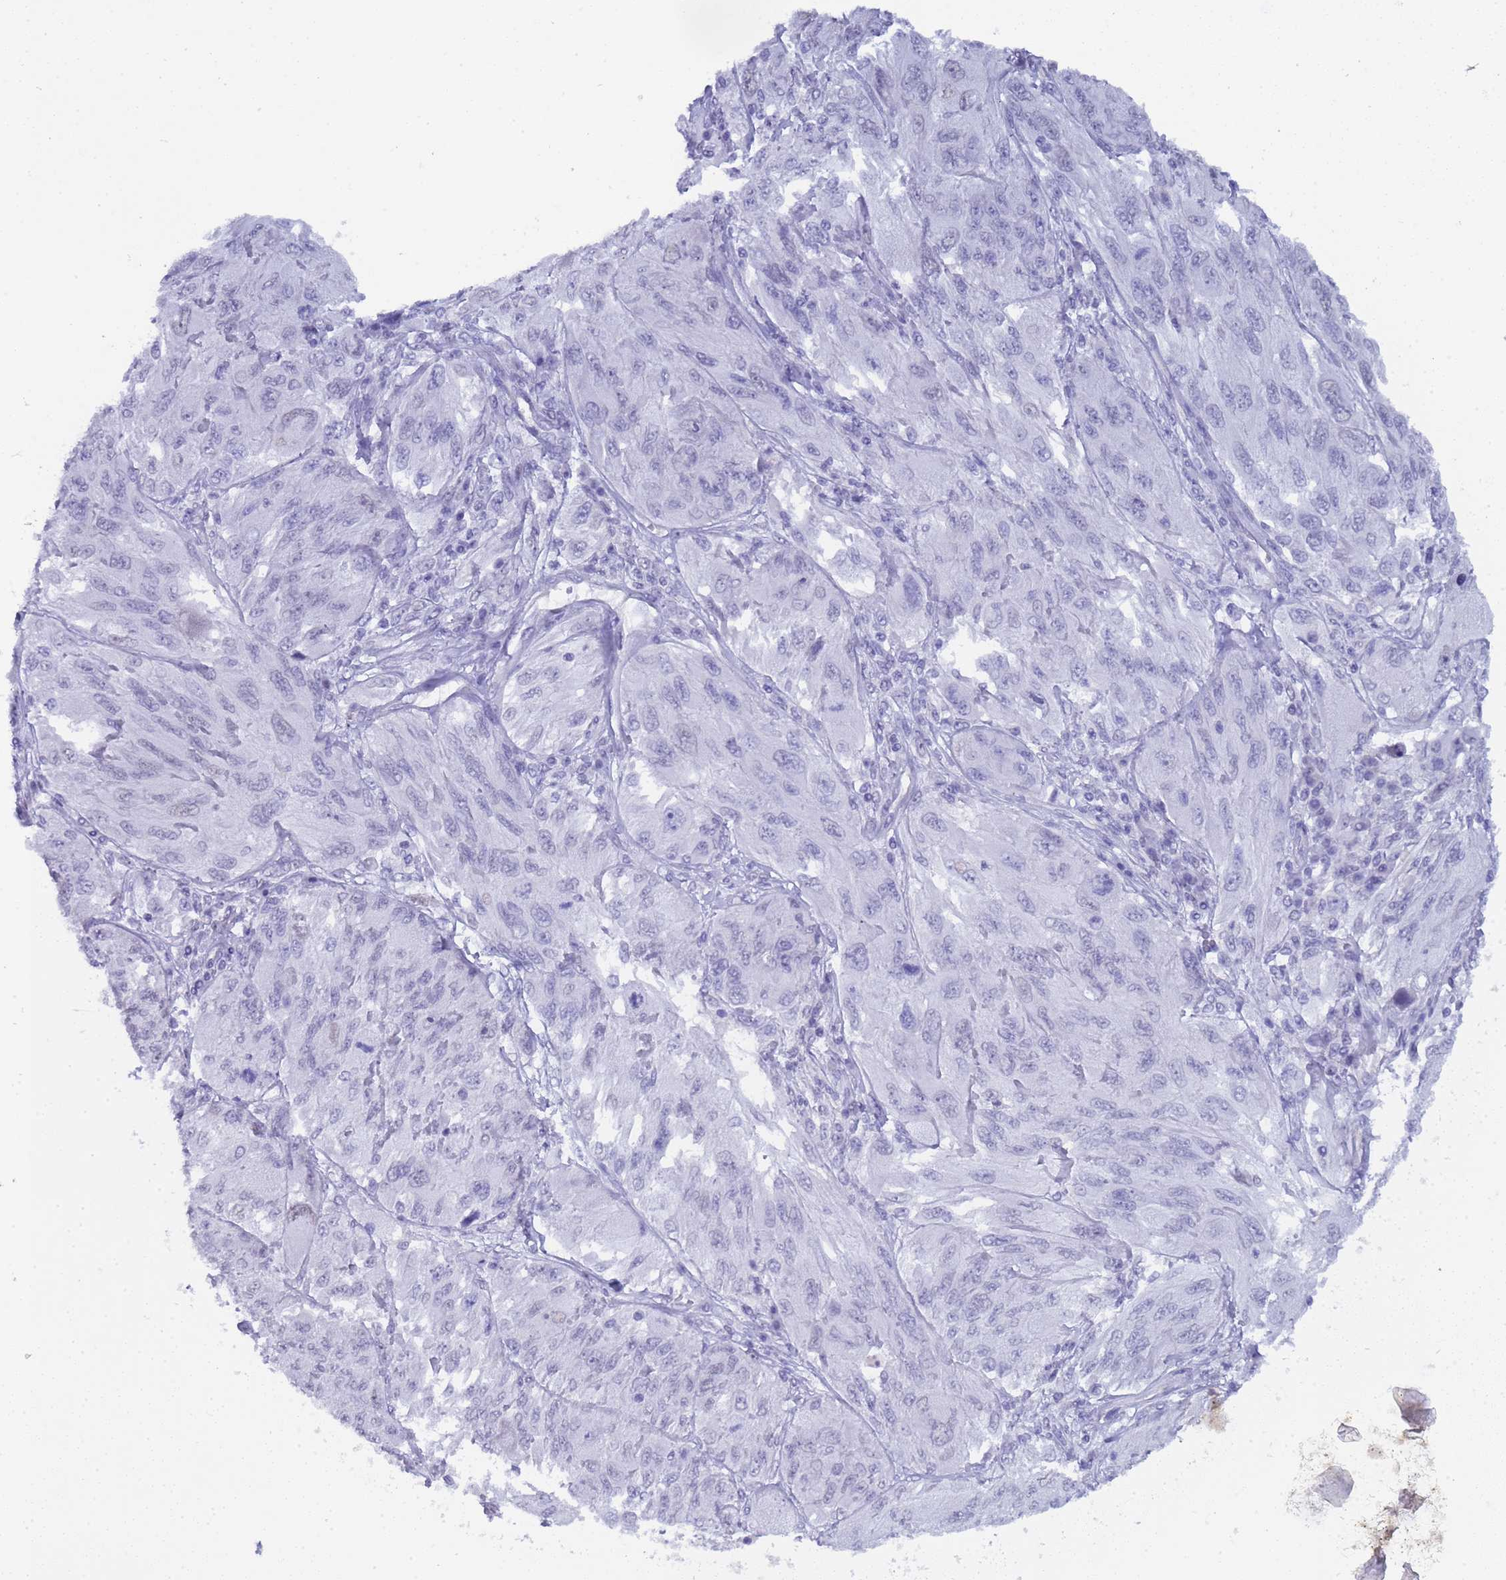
{"staining": {"intensity": "negative", "quantity": "none", "location": "none"}, "tissue": "melanoma", "cell_type": "Tumor cells", "image_type": "cancer", "snomed": [{"axis": "morphology", "description": "Malignant melanoma, NOS"}, {"axis": "topography", "description": "Skin"}], "caption": "Immunohistochemical staining of melanoma shows no significant expression in tumor cells.", "gene": "CTRC", "patient": {"sex": "female", "age": 91}}